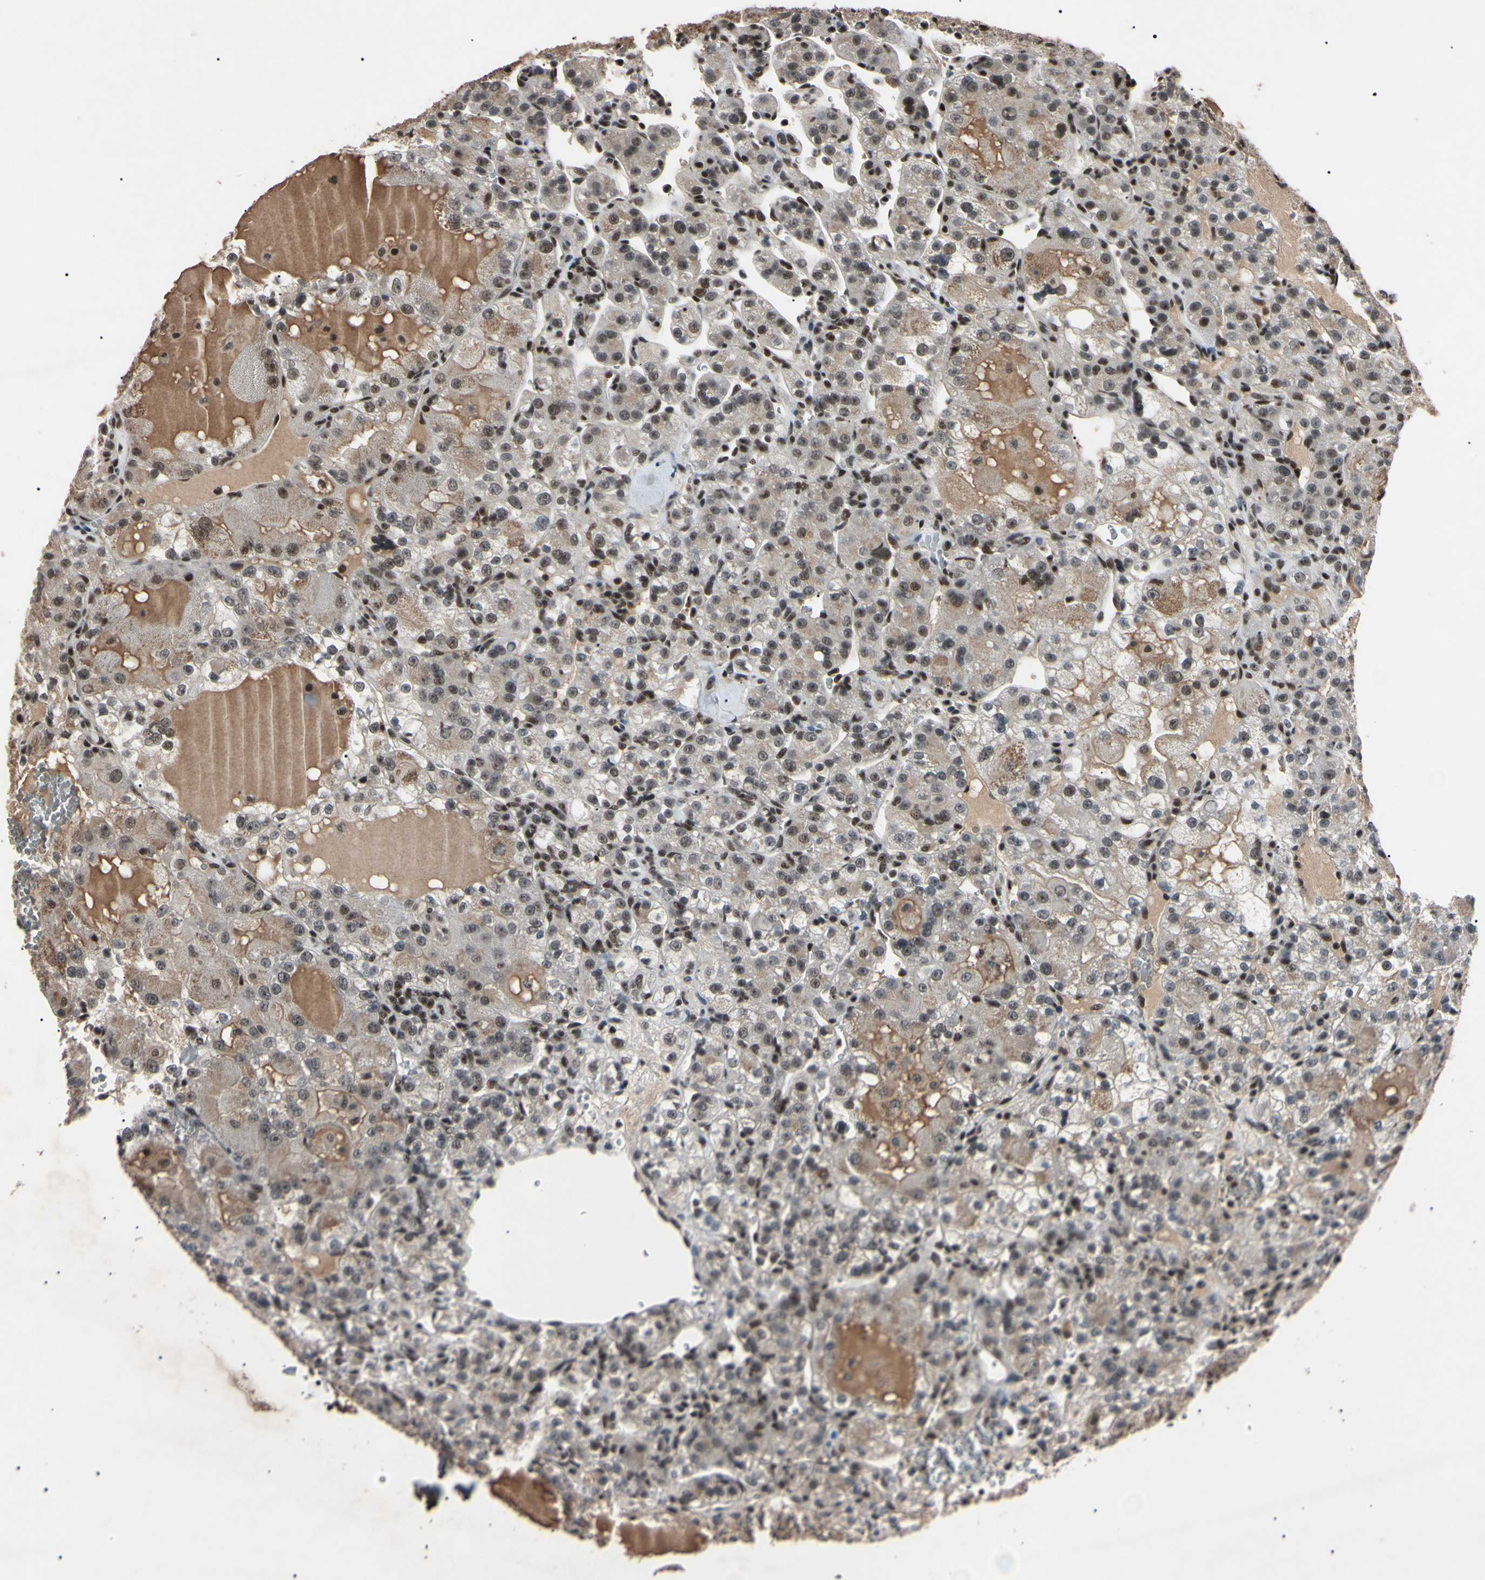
{"staining": {"intensity": "weak", "quantity": "25%-75%", "location": "nuclear"}, "tissue": "renal cancer", "cell_type": "Tumor cells", "image_type": "cancer", "snomed": [{"axis": "morphology", "description": "Normal tissue, NOS"}, {"axis": "morphology", "description": "Adenocarcinoma, NOS"}, {"axis": "topography", "description": "Kidney"}], "caption": "The histopathology image shows a brown stain indicating the presence of a protein in the nuclear of tumor cells in renal cancer (adenocarcinoma).", "gene": "YY1", "patient": {"sex": "male", "age": 61}}